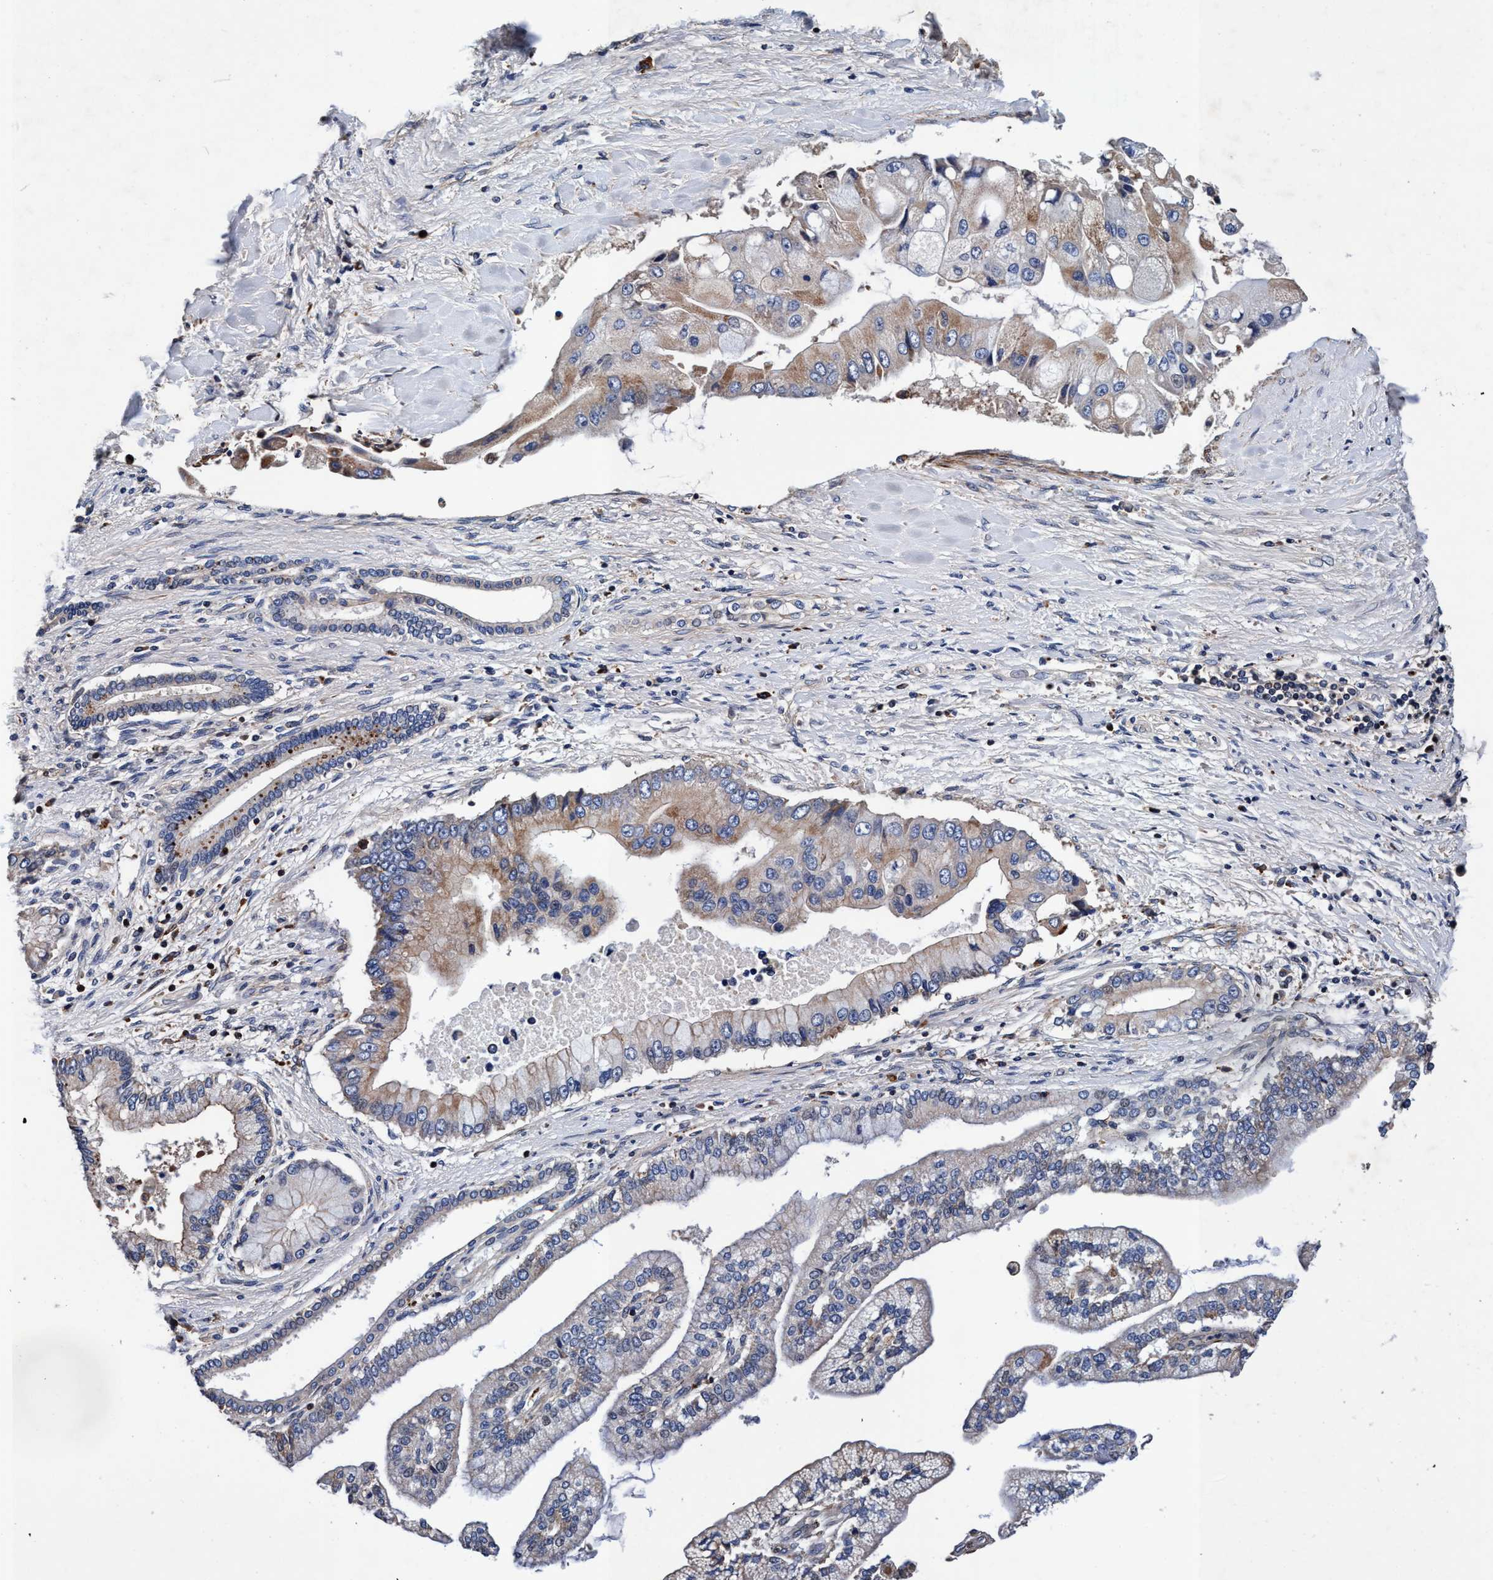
{"staining": {"intensity": "moderate", "quantity": "<25%", "location": "cytoplasmic/membranous"}, "tissue": "liver cancer", "cell_type": "Tumor cells", "image_type": "cancer", "snomed": [{"axis": "morphology", "description": "Cholangiocarcinoma"}, {"axis": "topography", "description": "Liver"}], "caption": "Protein expression analysis of human cholangiocarcinoma (liver) reveals moderate cytoplasmic/membranous expression in approximately <25% of tumor cells.", "gene": "RNF208", "patient": {"sex": "male", "age": 50}}